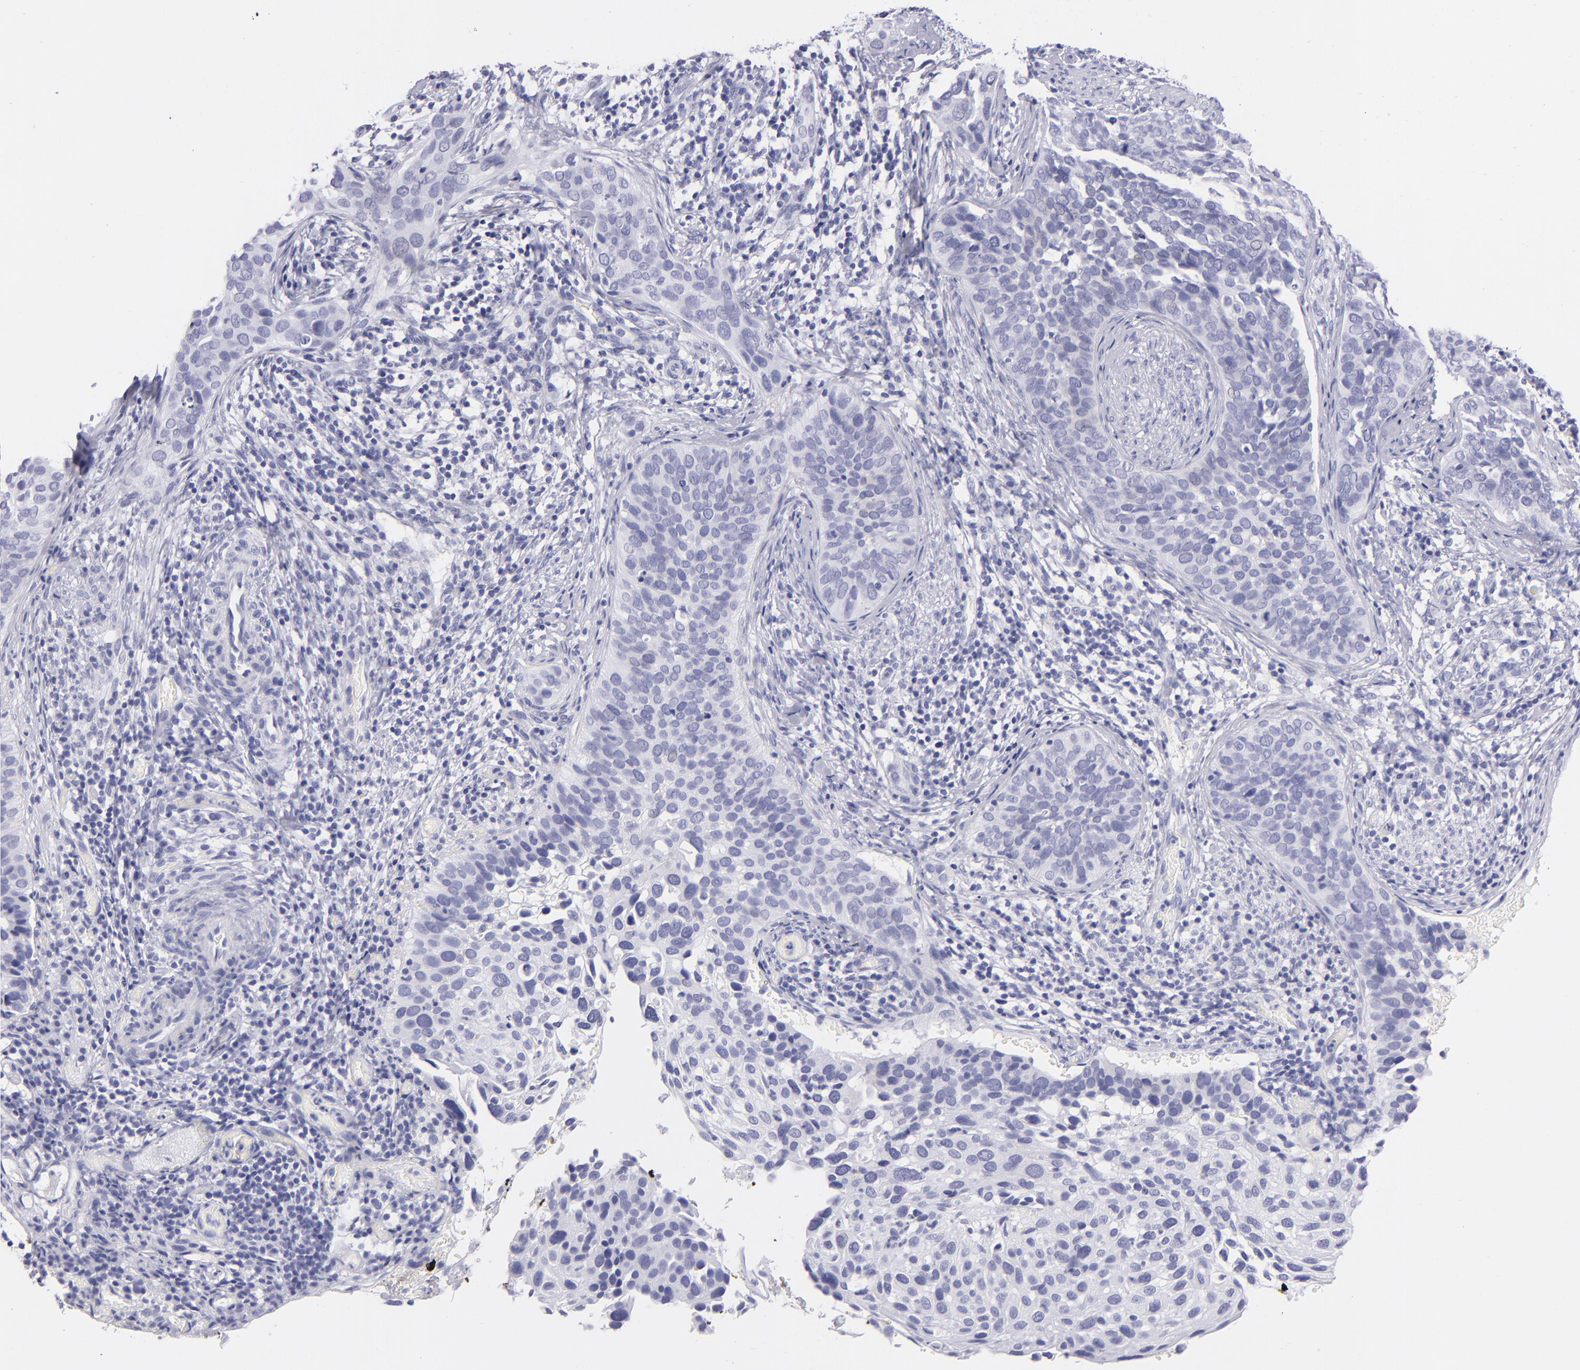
{"staining": {"intensity": "negative", "quantity": "none", "location": "none"}, "tissue": "cervical cancer", "cell_type": "Tumor cells", "image_type": "cancer", "snomed": [{"axis": "morphology", "description": "Squamous cell carcinoma, NOS"}, {"axis": "topography", "description": "Cervix"}], "caption": "Histopathology image shows no protein positivity in tumor cells of cervical cancer (squamous cell carcinoma) tissue.", "gene": "PRPH", "patient": {"sex": "female", "age": 31}}